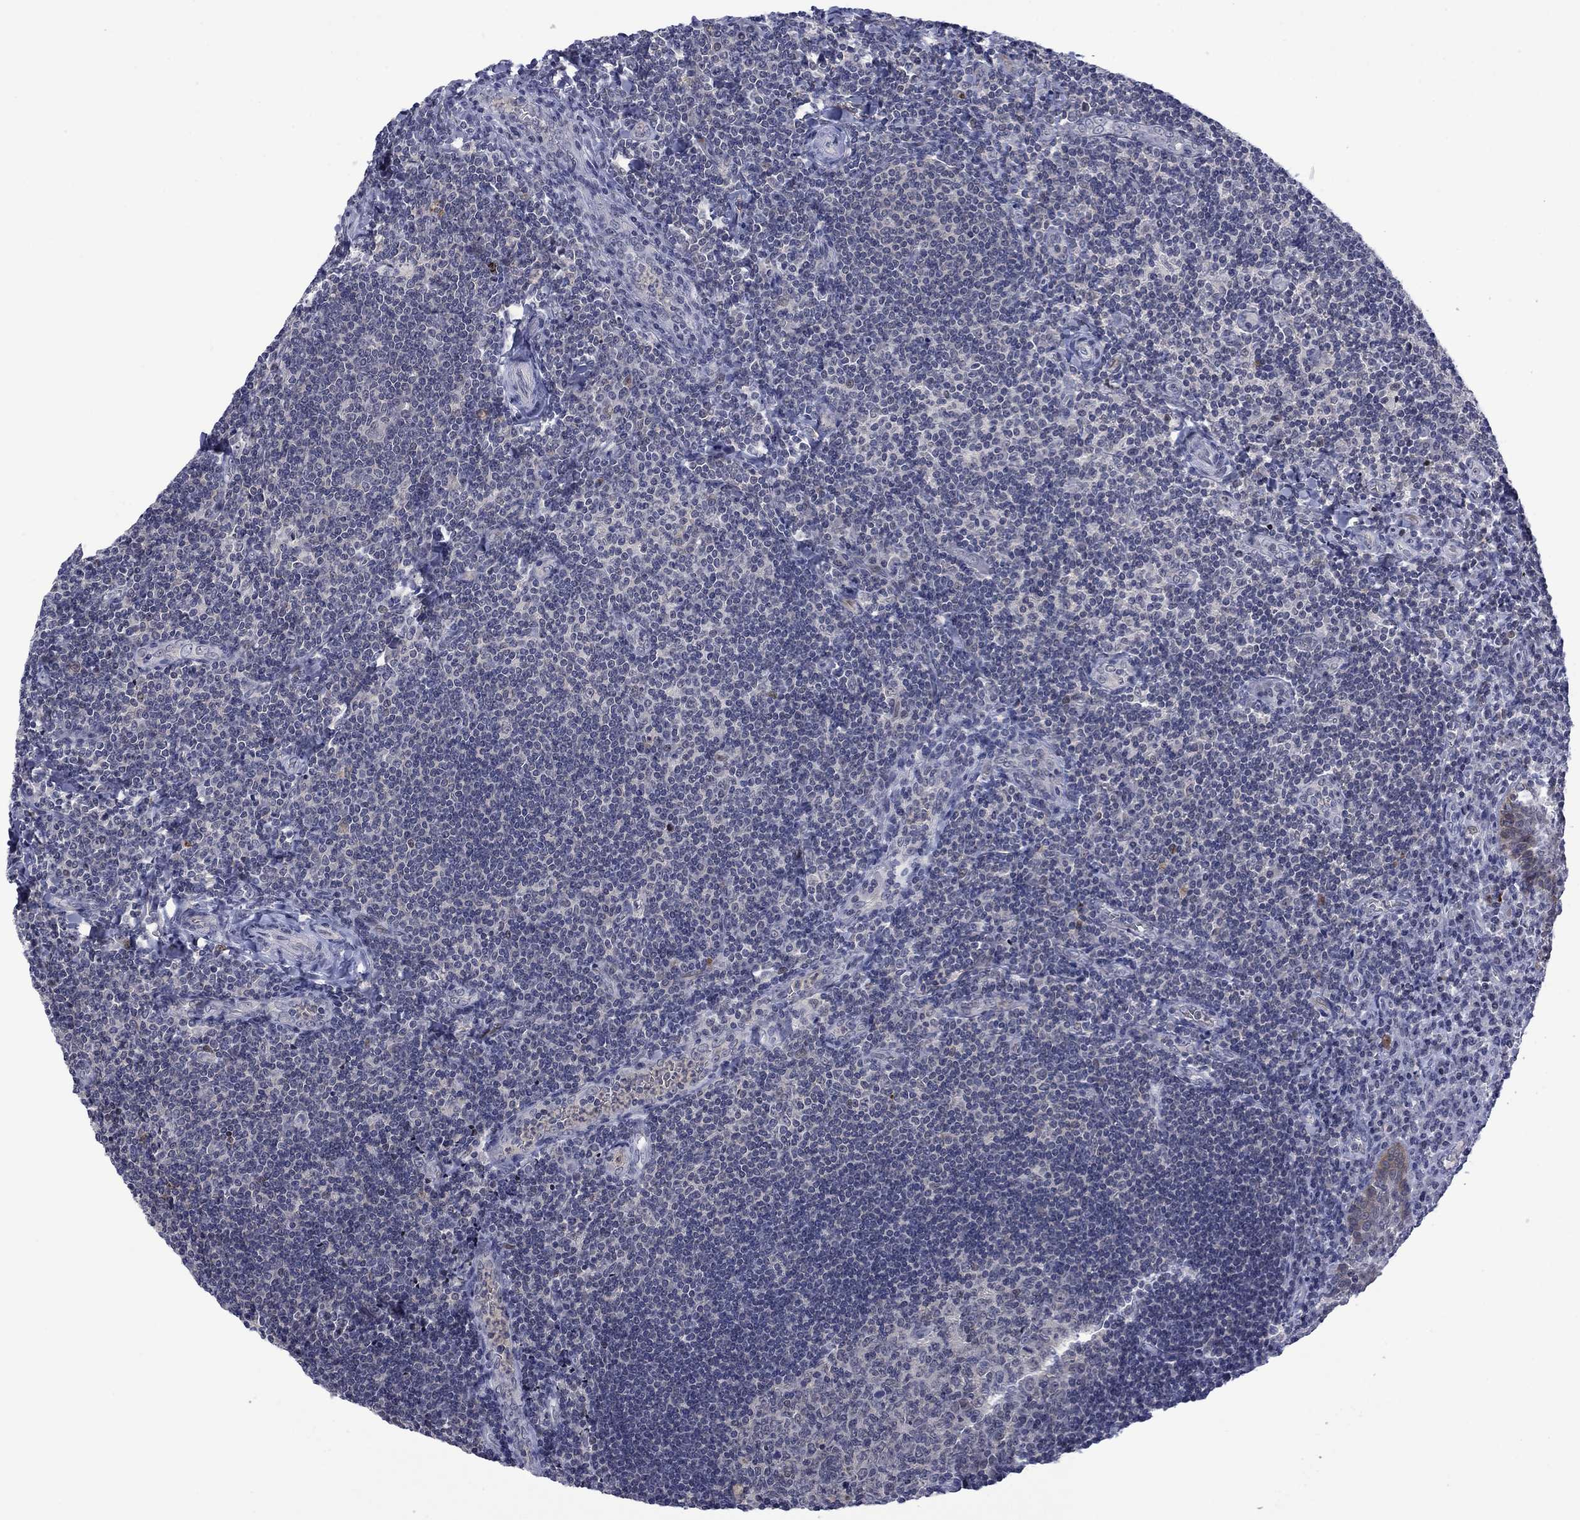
{"staining": {"intensity": "negative", "quantity": "none", "location": "none"}, "tissue": "tonsil", "cell_type": "Germinal center cells", "image_type": "normal", "snomed": [{"axis": "morphology", "description": "Normal tissue, NOS"}, {"axis": "morphology", "description": "Inflammation, NOS"}, {"axis": "topography", "description": "Tonsil"}], "caption": "This is an immunohistochemistry (IHC) photomicrograph of normal tonsil. There is no staining in germinal center cells.", "gene": "AGL", "patient": {"sex": "female", "age": 31}}